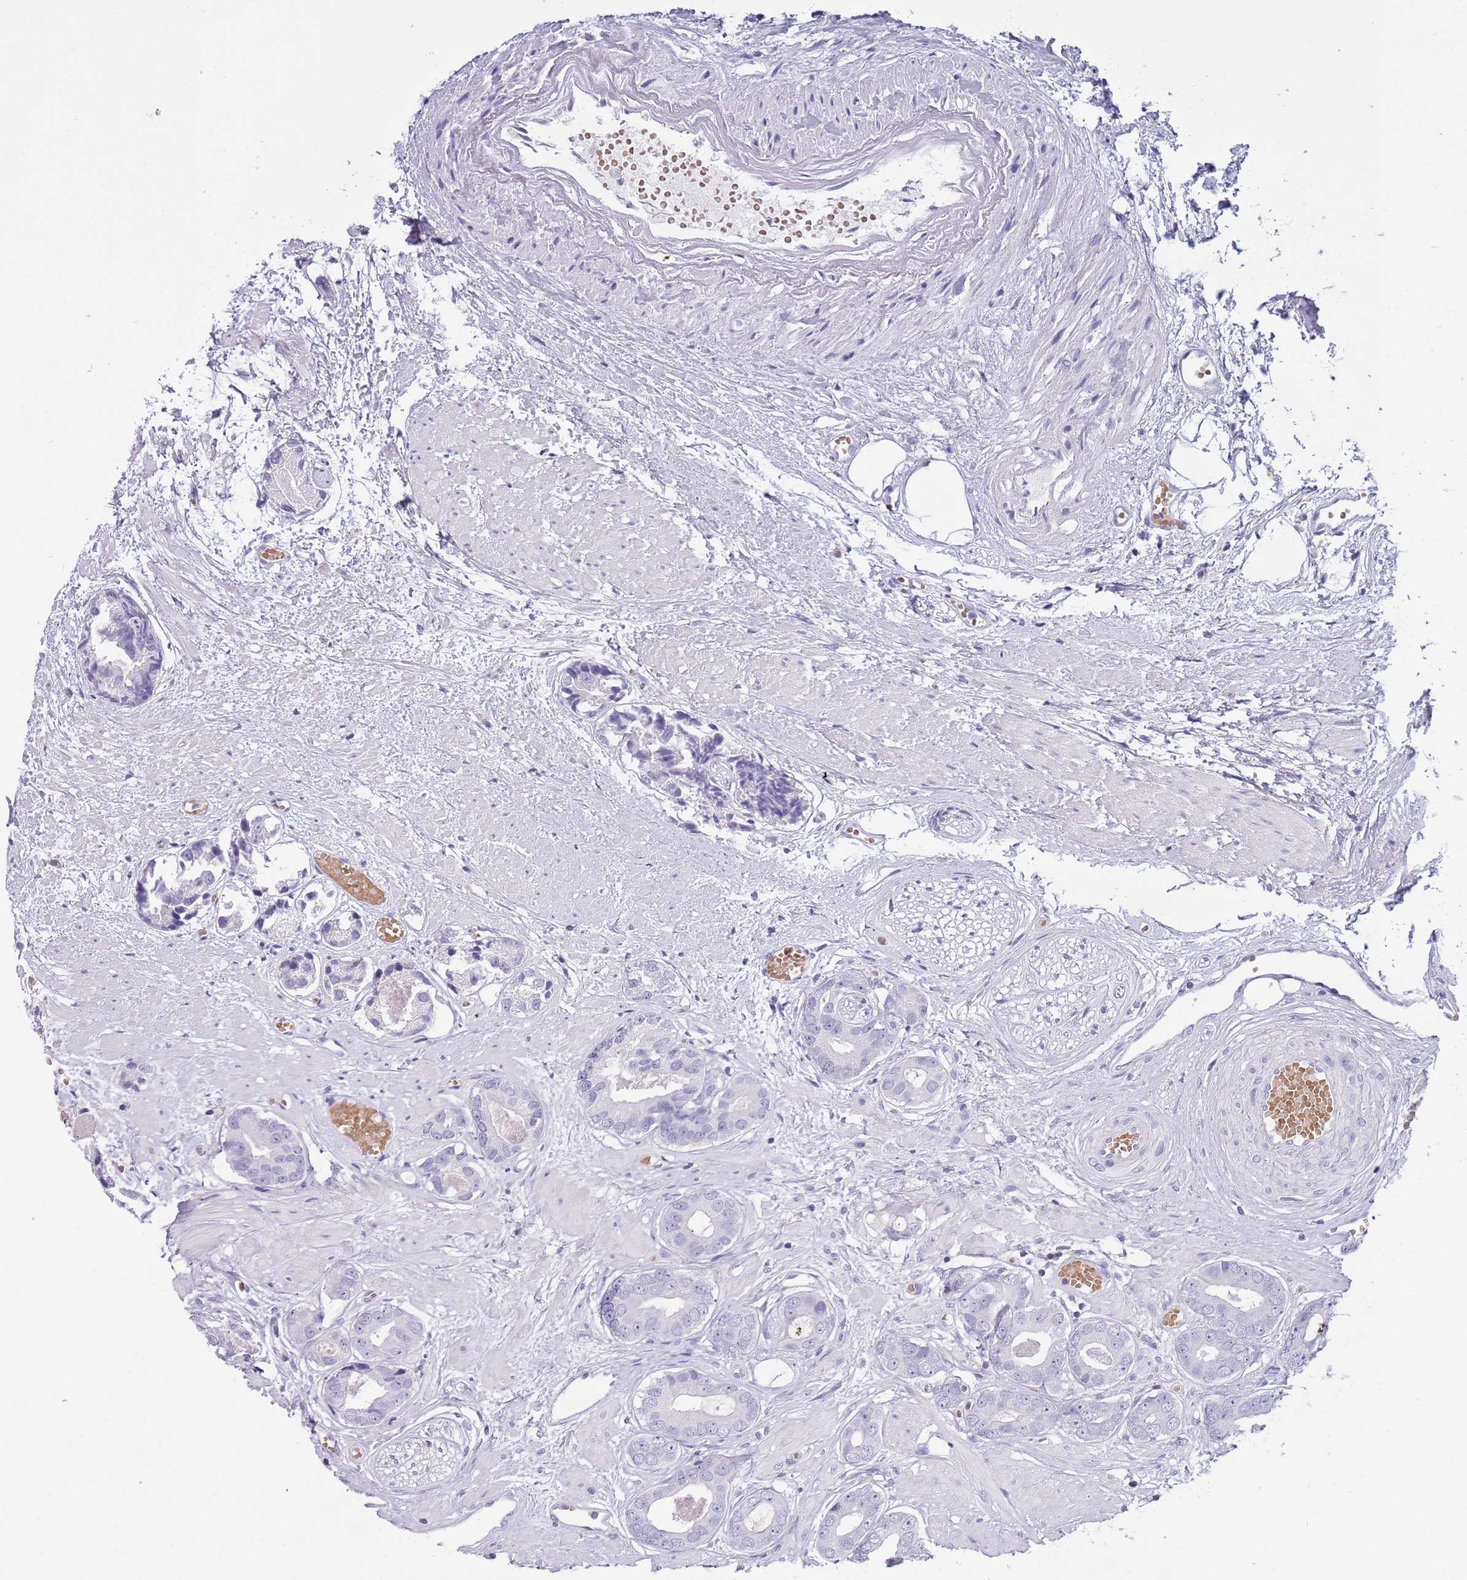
{"staining": {"intensity": "negative", "quantity": "none", "location": "none"}, "tissue": "prostate cancer", "cell_type": "Tumor cells", "image_type": "cancer", "snomed": [{"axis": "morphology", "description": "Adenocarcinoma, Low grade"}, {"axis": "topography", "description": "Prostate"}], "caption": "Tumor cells show no significant protein staining in adenocarcinoma (low-grade) (prostate). (DAB immunohistochemistry with hematoxylin counter stain).", "gene": "OR4Q3", "patient": {"sex": "male", "age": 64}}